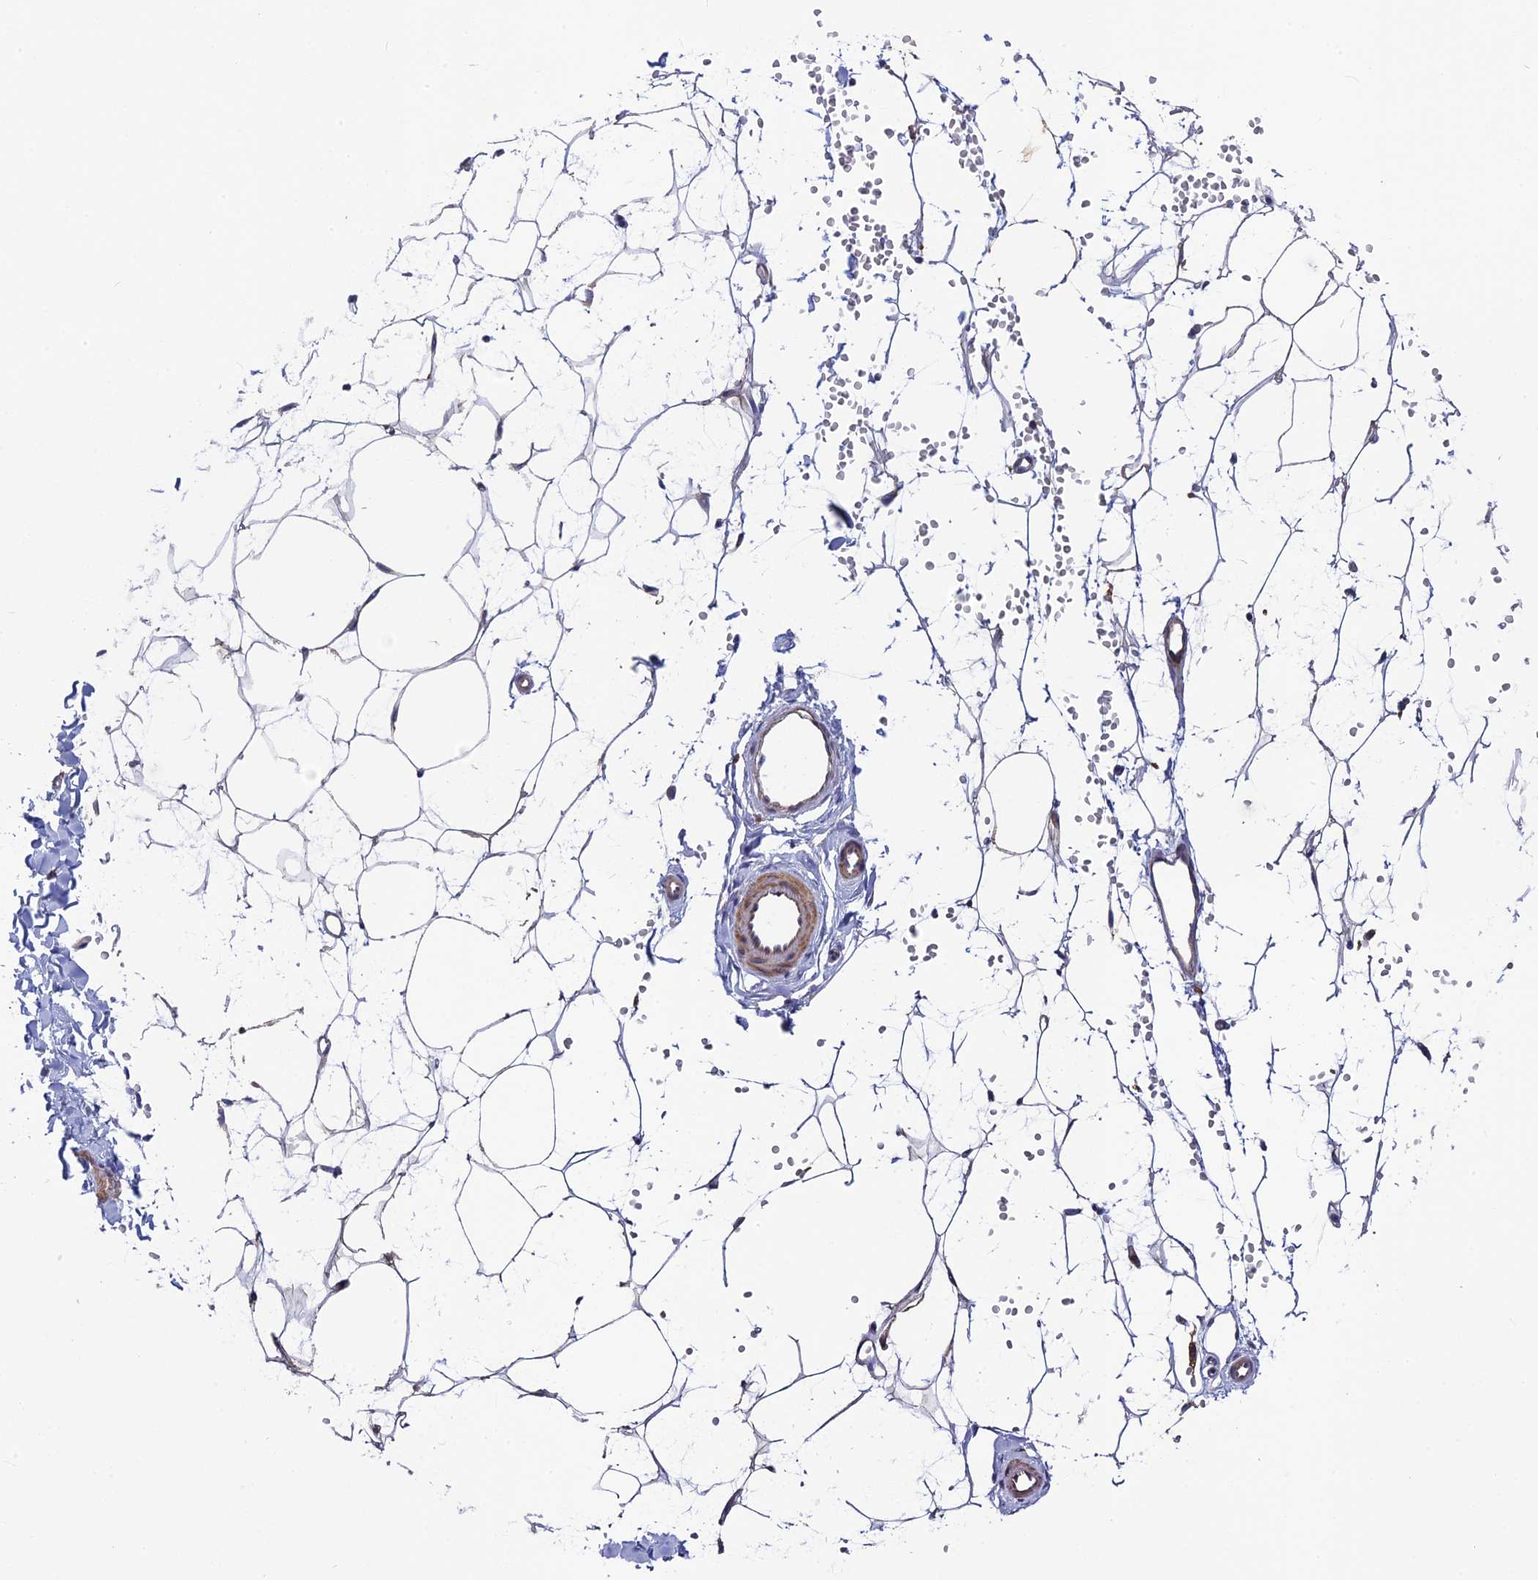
{"staining": {"intensity": "negative", "quantity": "none", "location": "none"}, "tissue": "adipose tissue", "cell_type": "Adipocytes", "image_type": "normal", "snomed": [{"axis": "morphology", "description": "Normal tissue, NOS"}, {"axis": "topography", "description": "Breast"}], "caption": "A high-resolution photomicrograph shows immunohistochemistry staining of unremarkable adipose tissue, which shows no significant positivity in adipocytes.", "gene": "BLTP2", "patient": {"sex": "female", "age": 23}}